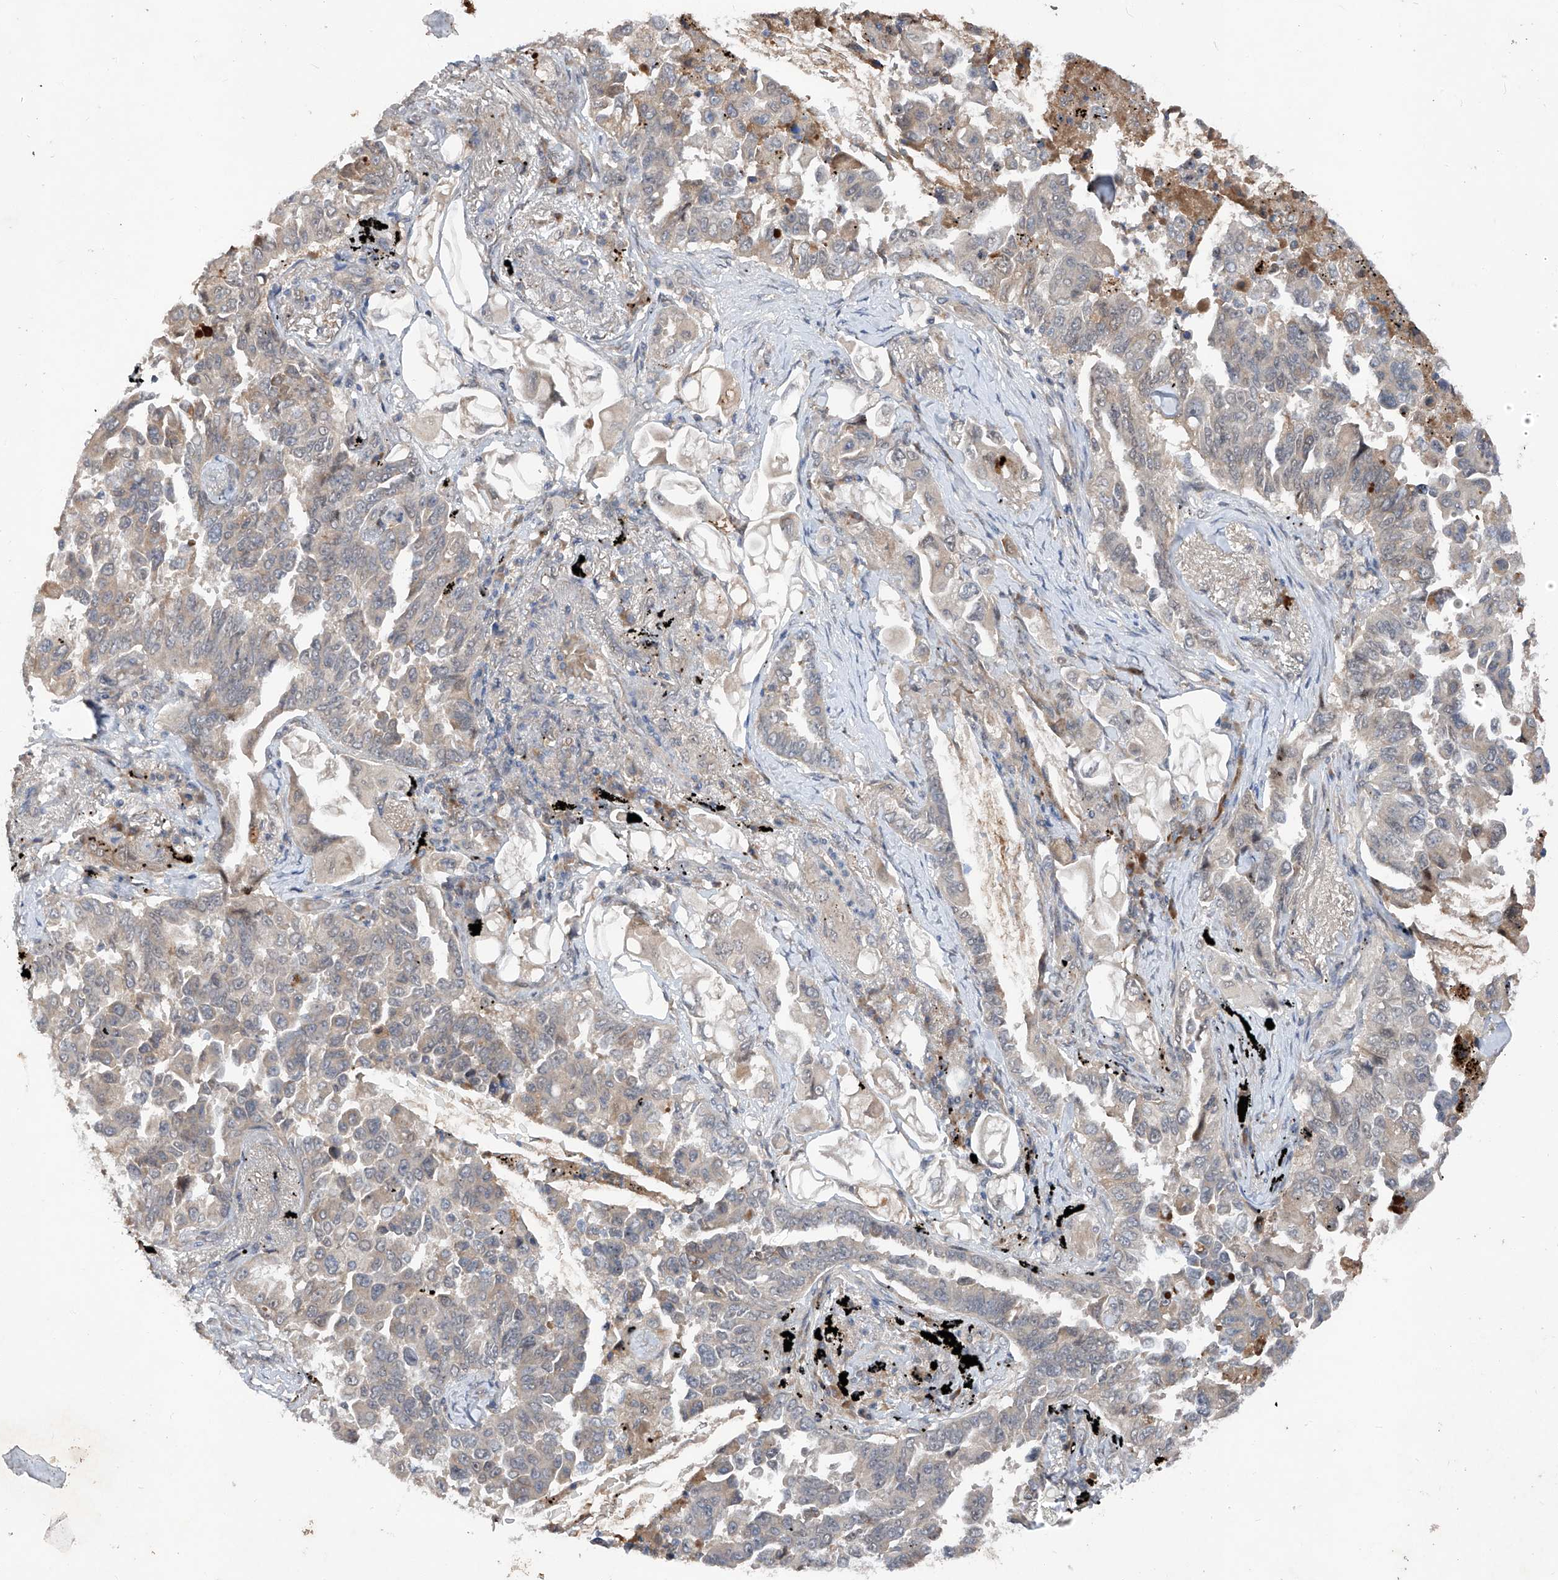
{"staining": {"intensity": "weak", "quantity": "<25%", "location": "cytoplasmic/membranous"}, "tissue": "lung cancer", "cell_type": "Tumor cells", "image_type": "cancer", "snomed": [{"axis": "morphology", "description": "Adenocarcinoma, NOS"}, {"axis": "topography", "description": "Lung"}], "caption": "Tumor cells are negative for brown protein staining in lung cancer (adenocarcinoma).", "gene": "FAM135A", "patient": {"sex": "female", "age": 67}}